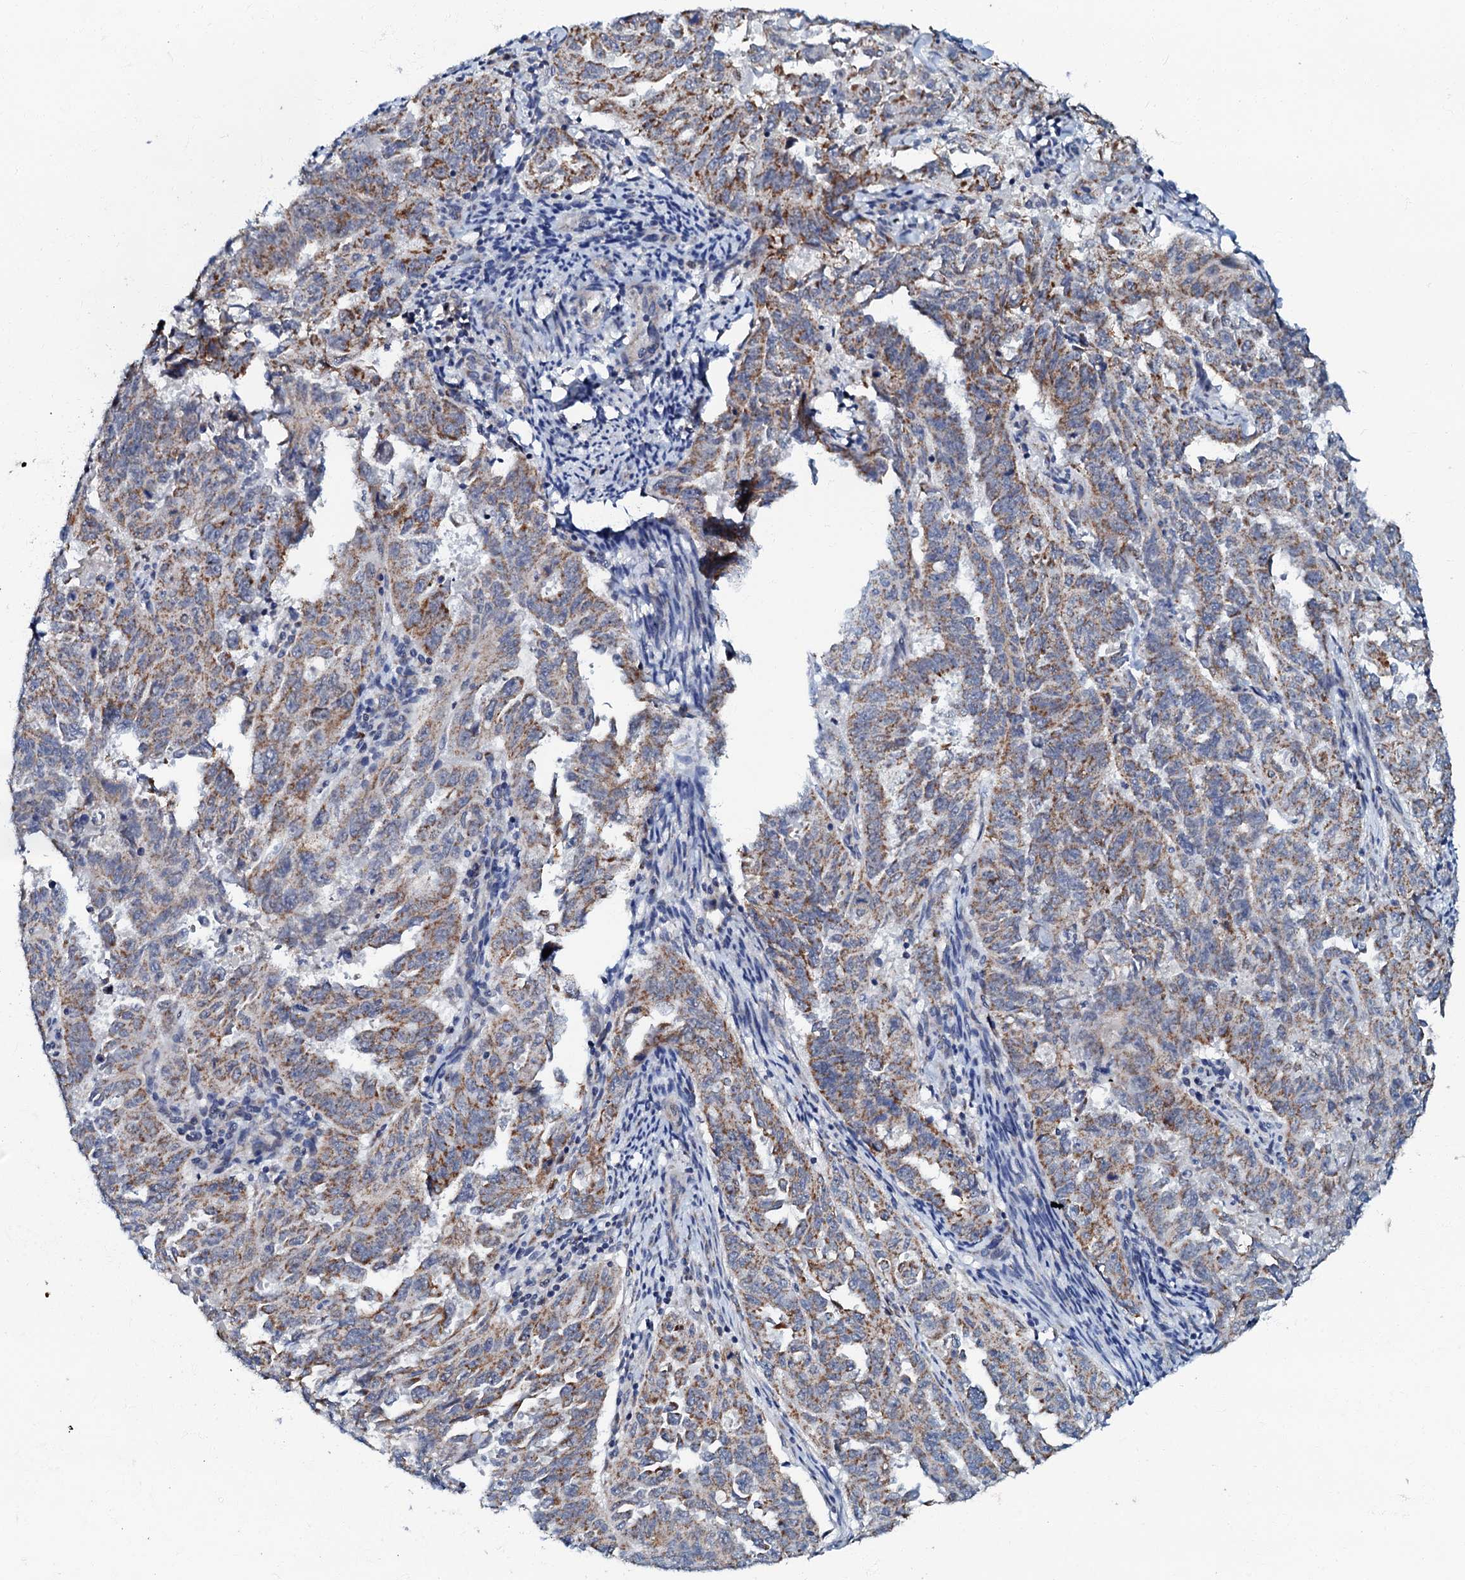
{"staining": {"intensity": "moderate", "quantity": "25%-75%", "location": "cytoplasmic/membranous"}, "tissue": "endometrial cancer", "cell_type": "Tumor cells", "image_type": "cancer", "snomed": [{"axis": "morphology", "description": "Adenocarcinoma, NOS"}, {"axis": "topography", "description": "Endometrium"}], "caption": "Human adenocarcinoma (endometrial) stained with a protein marker reveals moderate staining in tumor cells.", "gene": "MRPL51", "patient": {"sex": "female", "age": 65}}